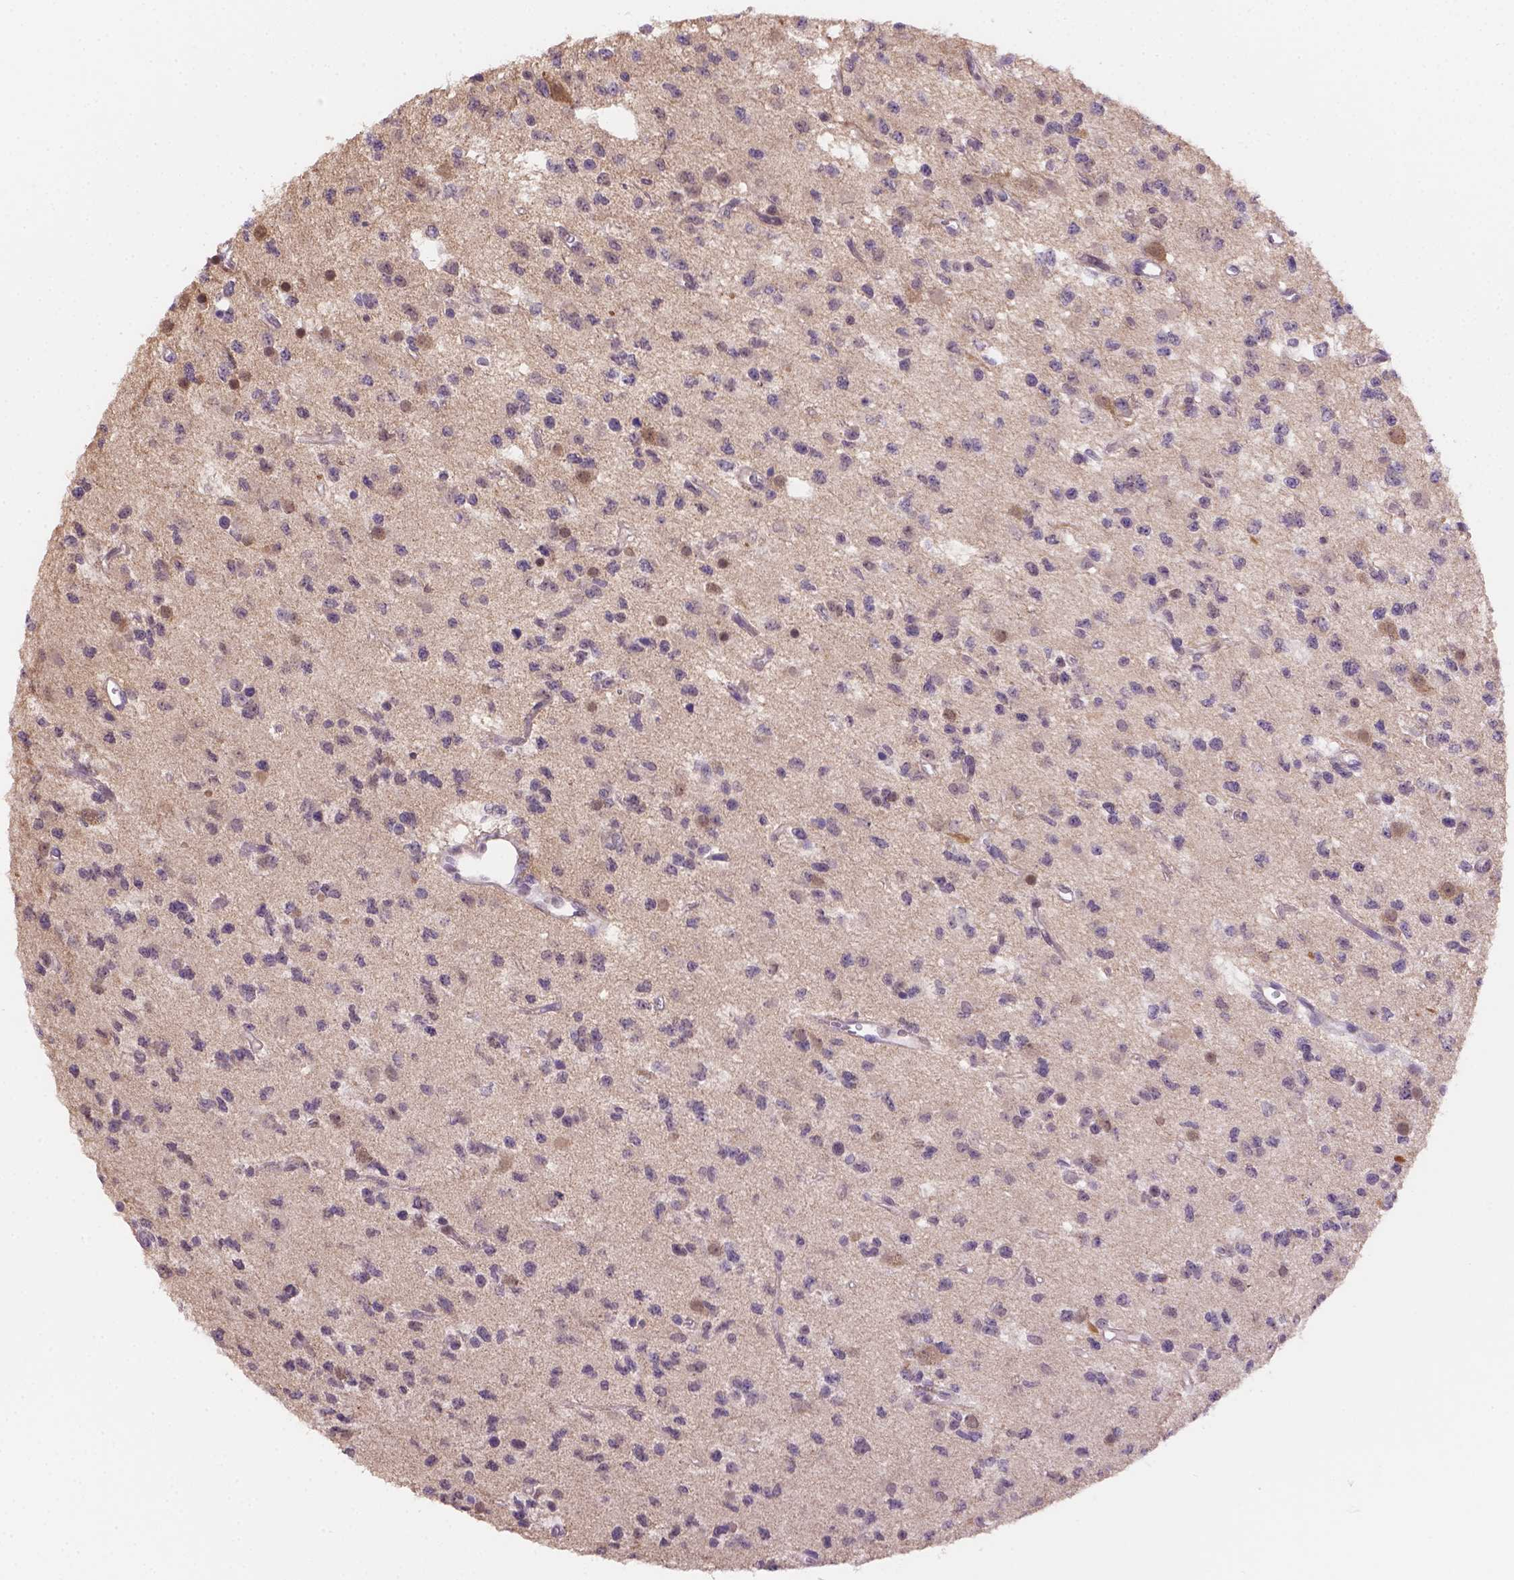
{"staining": {"intensity": "negative", "quantity": "none", "location": "none"}, "tissue": "glioma", "cell_type": "Tumor cells", "image_type": "cancer", "snomed": [{"axis": "morphology", "description": "Glioma, malignant, Low grade"}, {"axis": "topography", "description": "Brain"}], "caption": "A high-resolution photomicrograph shows immunohistochemistry staining of malignant glioma (low-grade), which shows no significant positivity in tumor cells.", "gene": "NXPE2", "patient": {"sex": "female", "age": 45}}